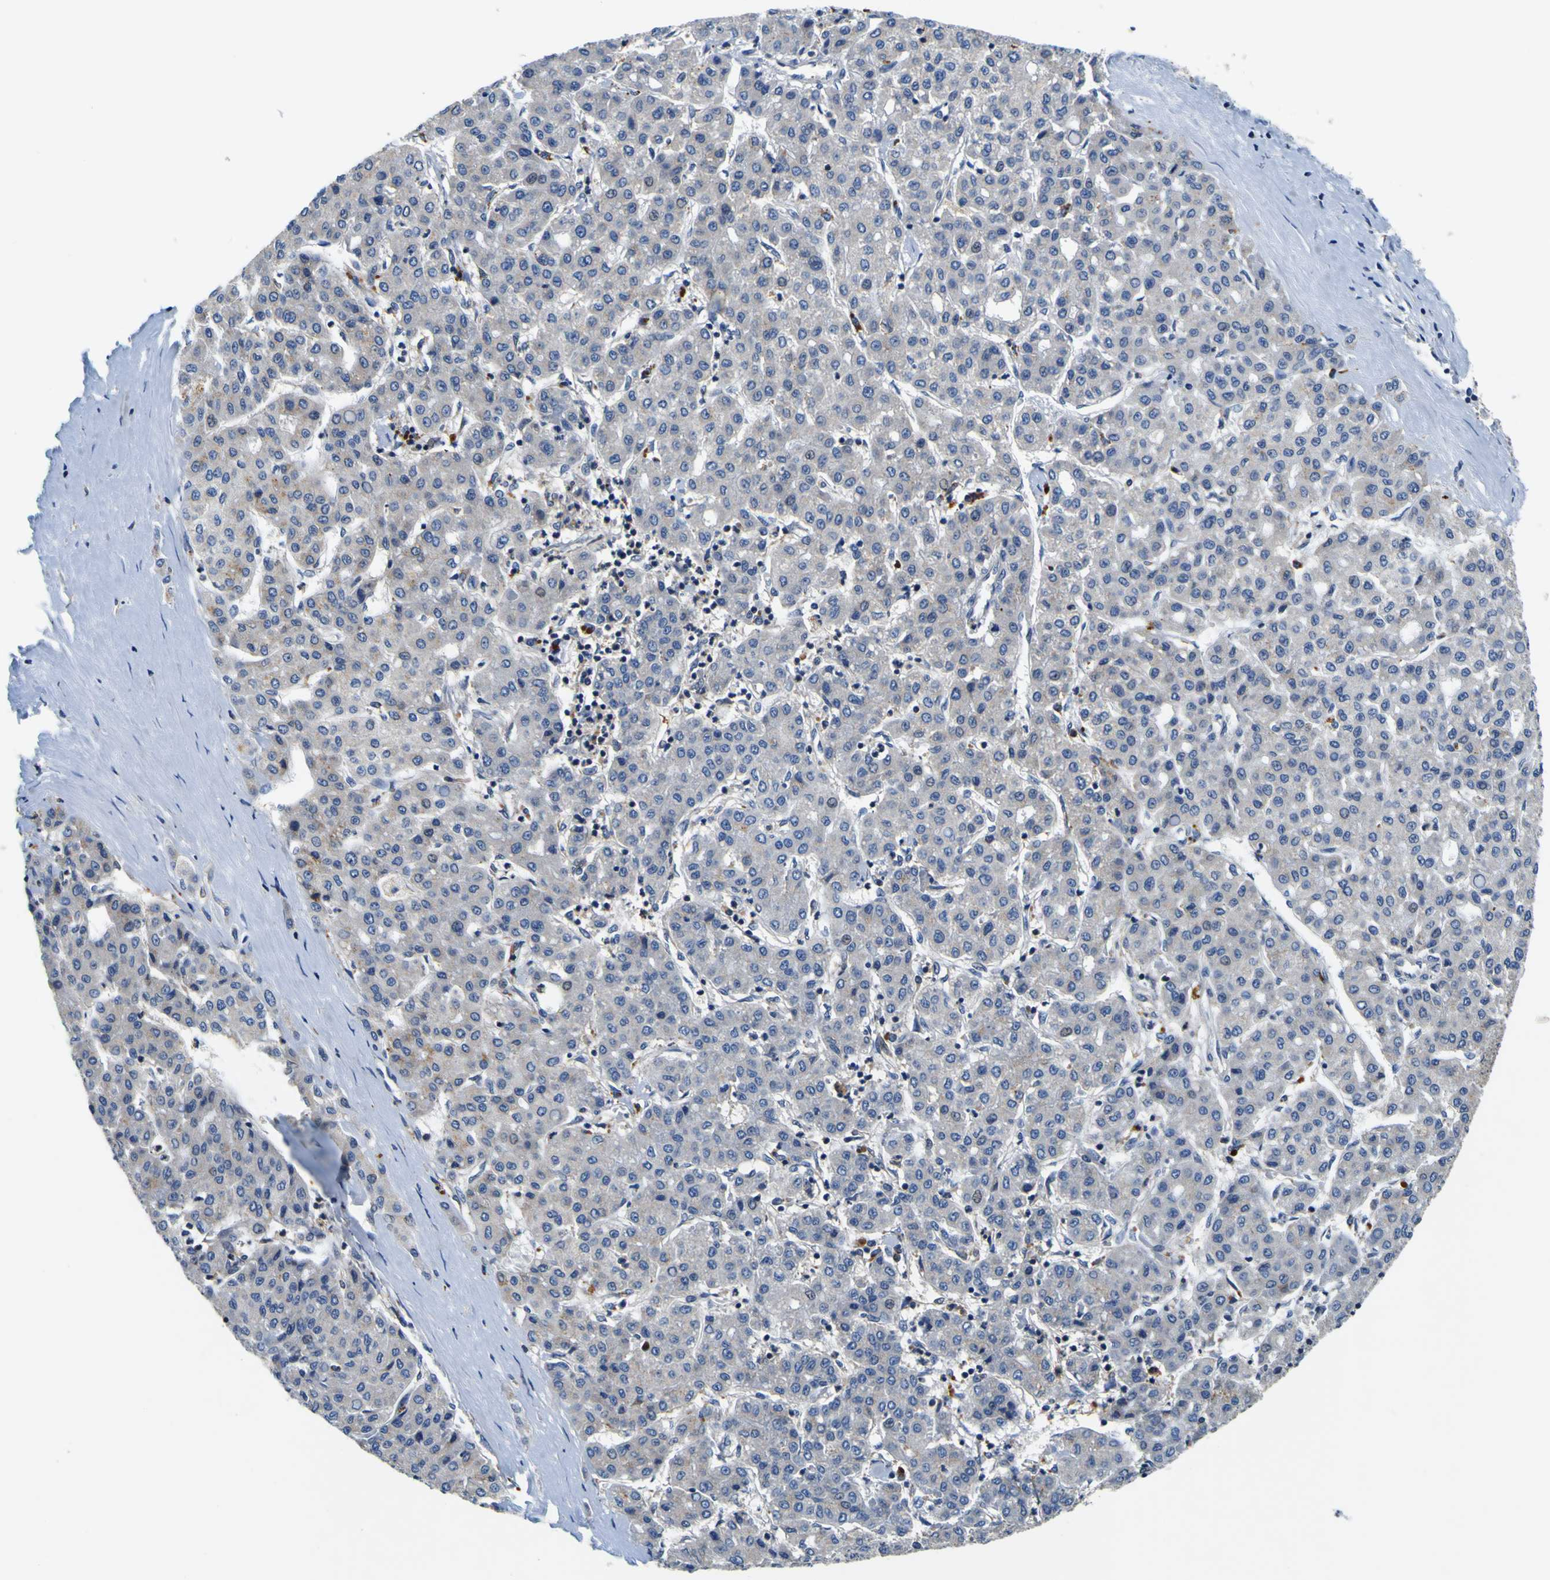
{"staining": {"intensity": "weak", "quantity": "<25%", "location": "cytoplasmic/membranous"}, "tissue": "liver cancer", "cell_type": "Tumor cells", "image_type": "cancer", "snomed": [{"axis": "morphology", "description": "Carcinoma, Hepatocellular, NOS"}, {"axis": "topography", "description": "Liver"}], "caption": "Protein analysis of hepatocellular carcinoma (liver) shows no significant expression in tumor cells.", "gene": "TNIK", "patient": {"sex": "male", "age": 65}}